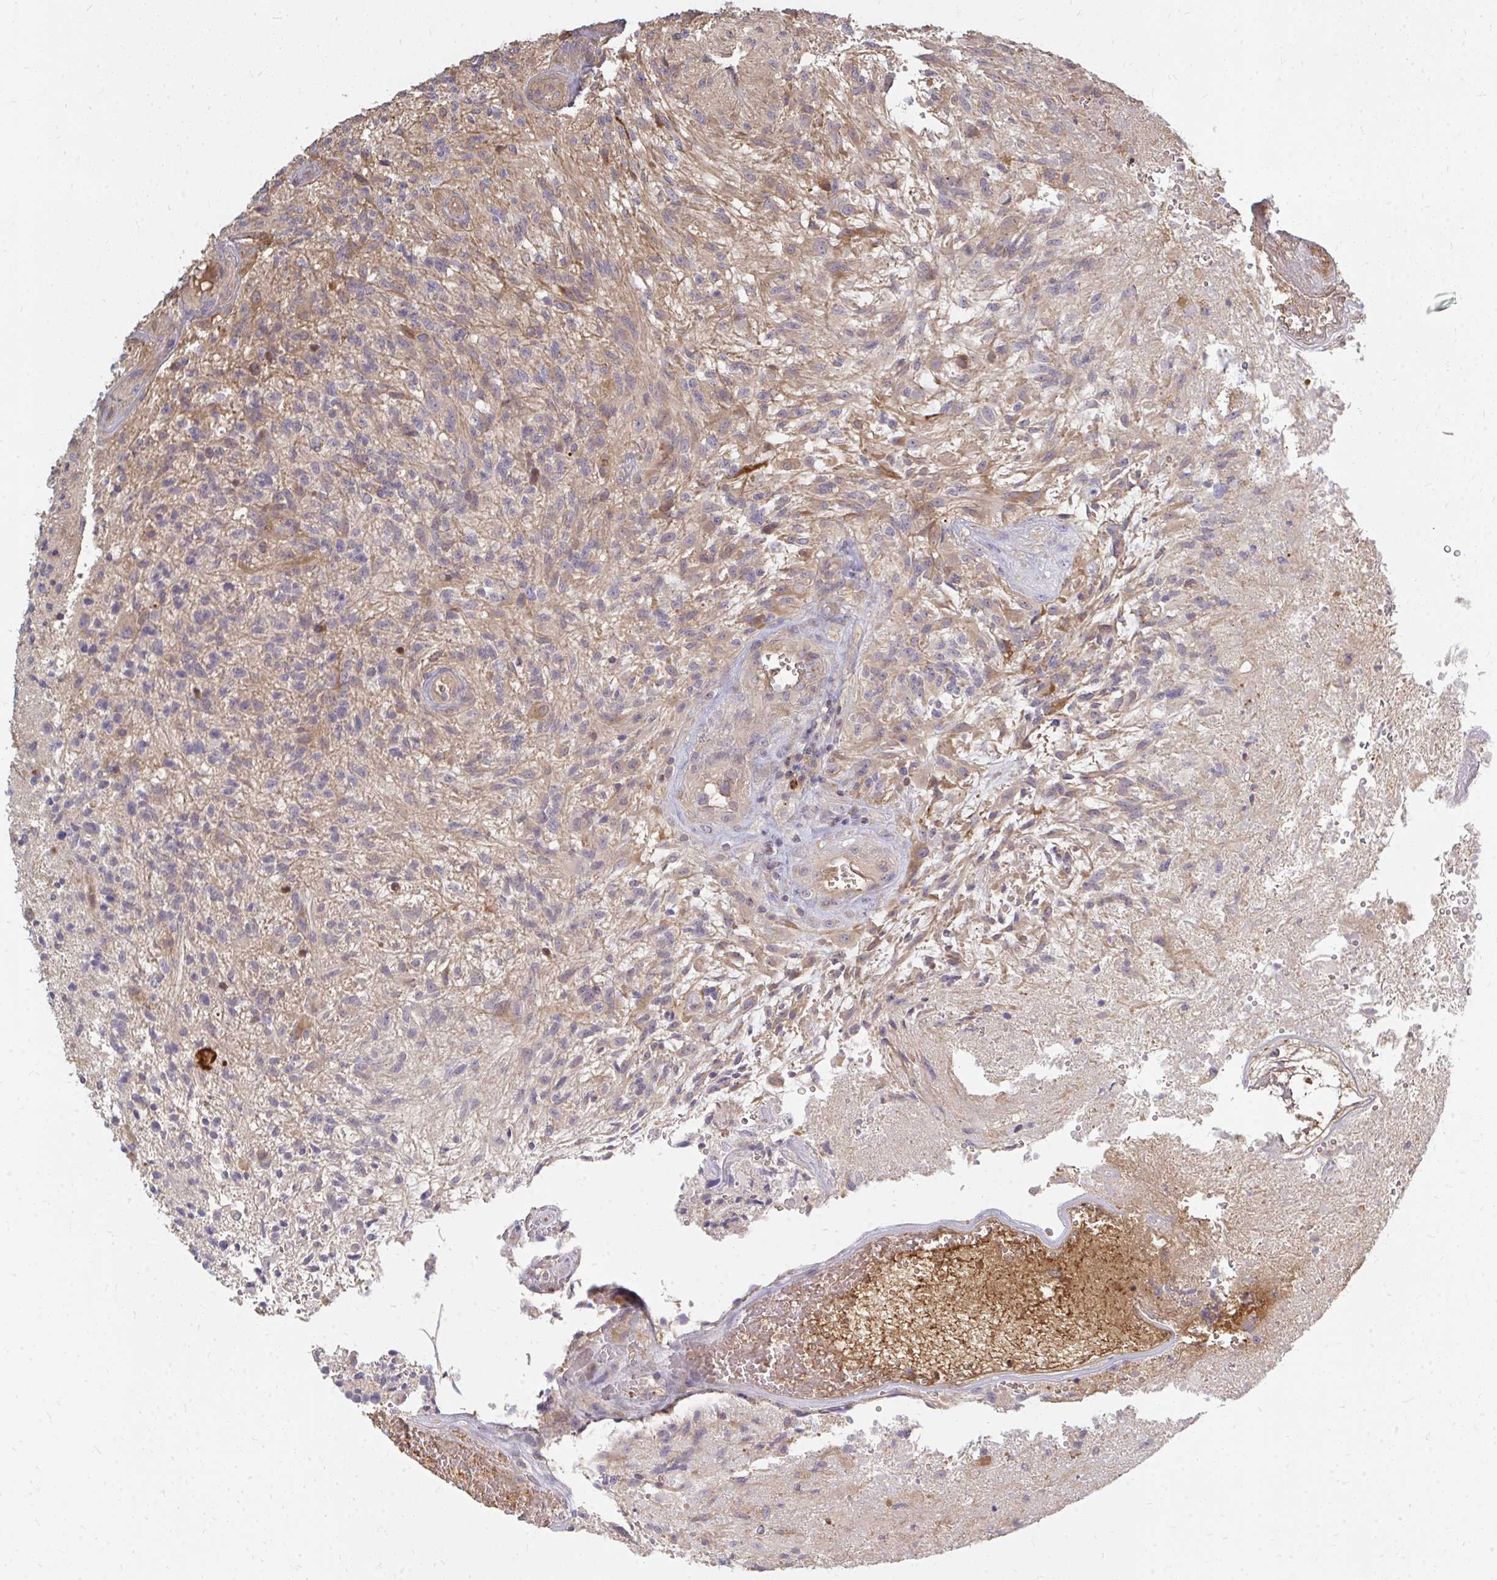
{"staining": {"intensity": "weak", "quantity": ">75%", "location": "cytoplasmic/membranous"}, "tissue": "glioma", "cell_type": "Tumor cells", "image_type": "cancer", "snomed": [{"axis": "morphology", "description": "Glioma, malignant, High grade"}, {"axis": "topography", "description": "Brain"}], "caption": "Protein analysis of glioma tissue demonstrates weak cytoplasmic/membranous positivity in approximately >75% of tumor cells. The staining is performed using DAB brown chromogen to label protein expression. The nuclei are counter-stained blue using hematoxylin.", "gene": "ZNF285", "patient": {"sex": "male", "age": 56}}